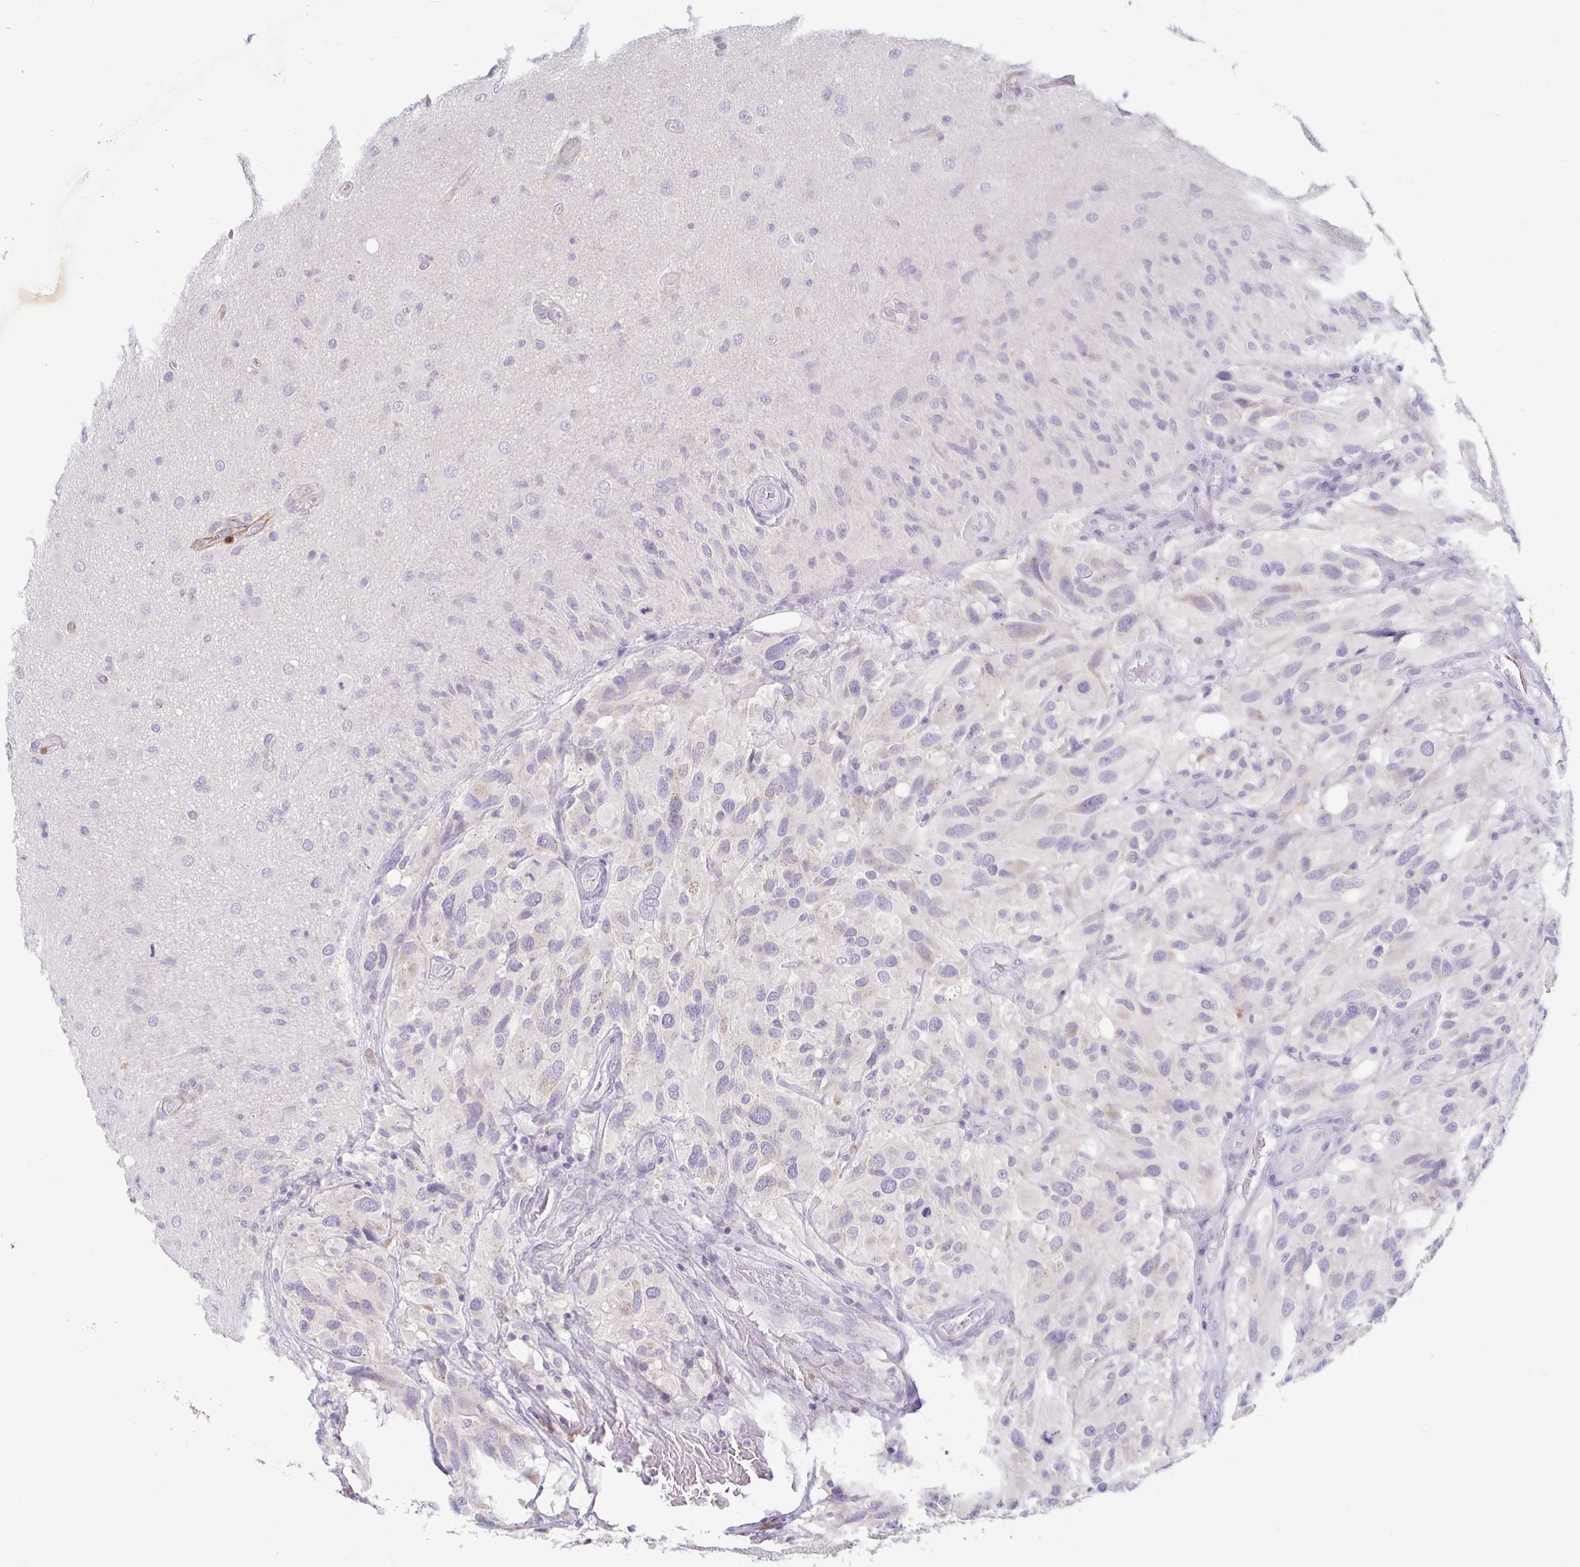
{"staining": {"intensity": "negative", "quantity": "none", "location": "none"}, "tissue": "glioma", "cell_type": "Tumor cells", "image_type": "cancer", "snomed": [{"axis": "morphology", "description": "Glioma, malignant, High grade"}, {"axis": "topography", "description": "Brain"}], "caption": "Immunohistochemistry photomicrograph of neoplastic tissue: malignant glioma (high-grade) stained with DAB reveals no significant protein positivity in tumor cells.", "gene": "ADH1A", "patient": {"sex": "male", "age": 53}}